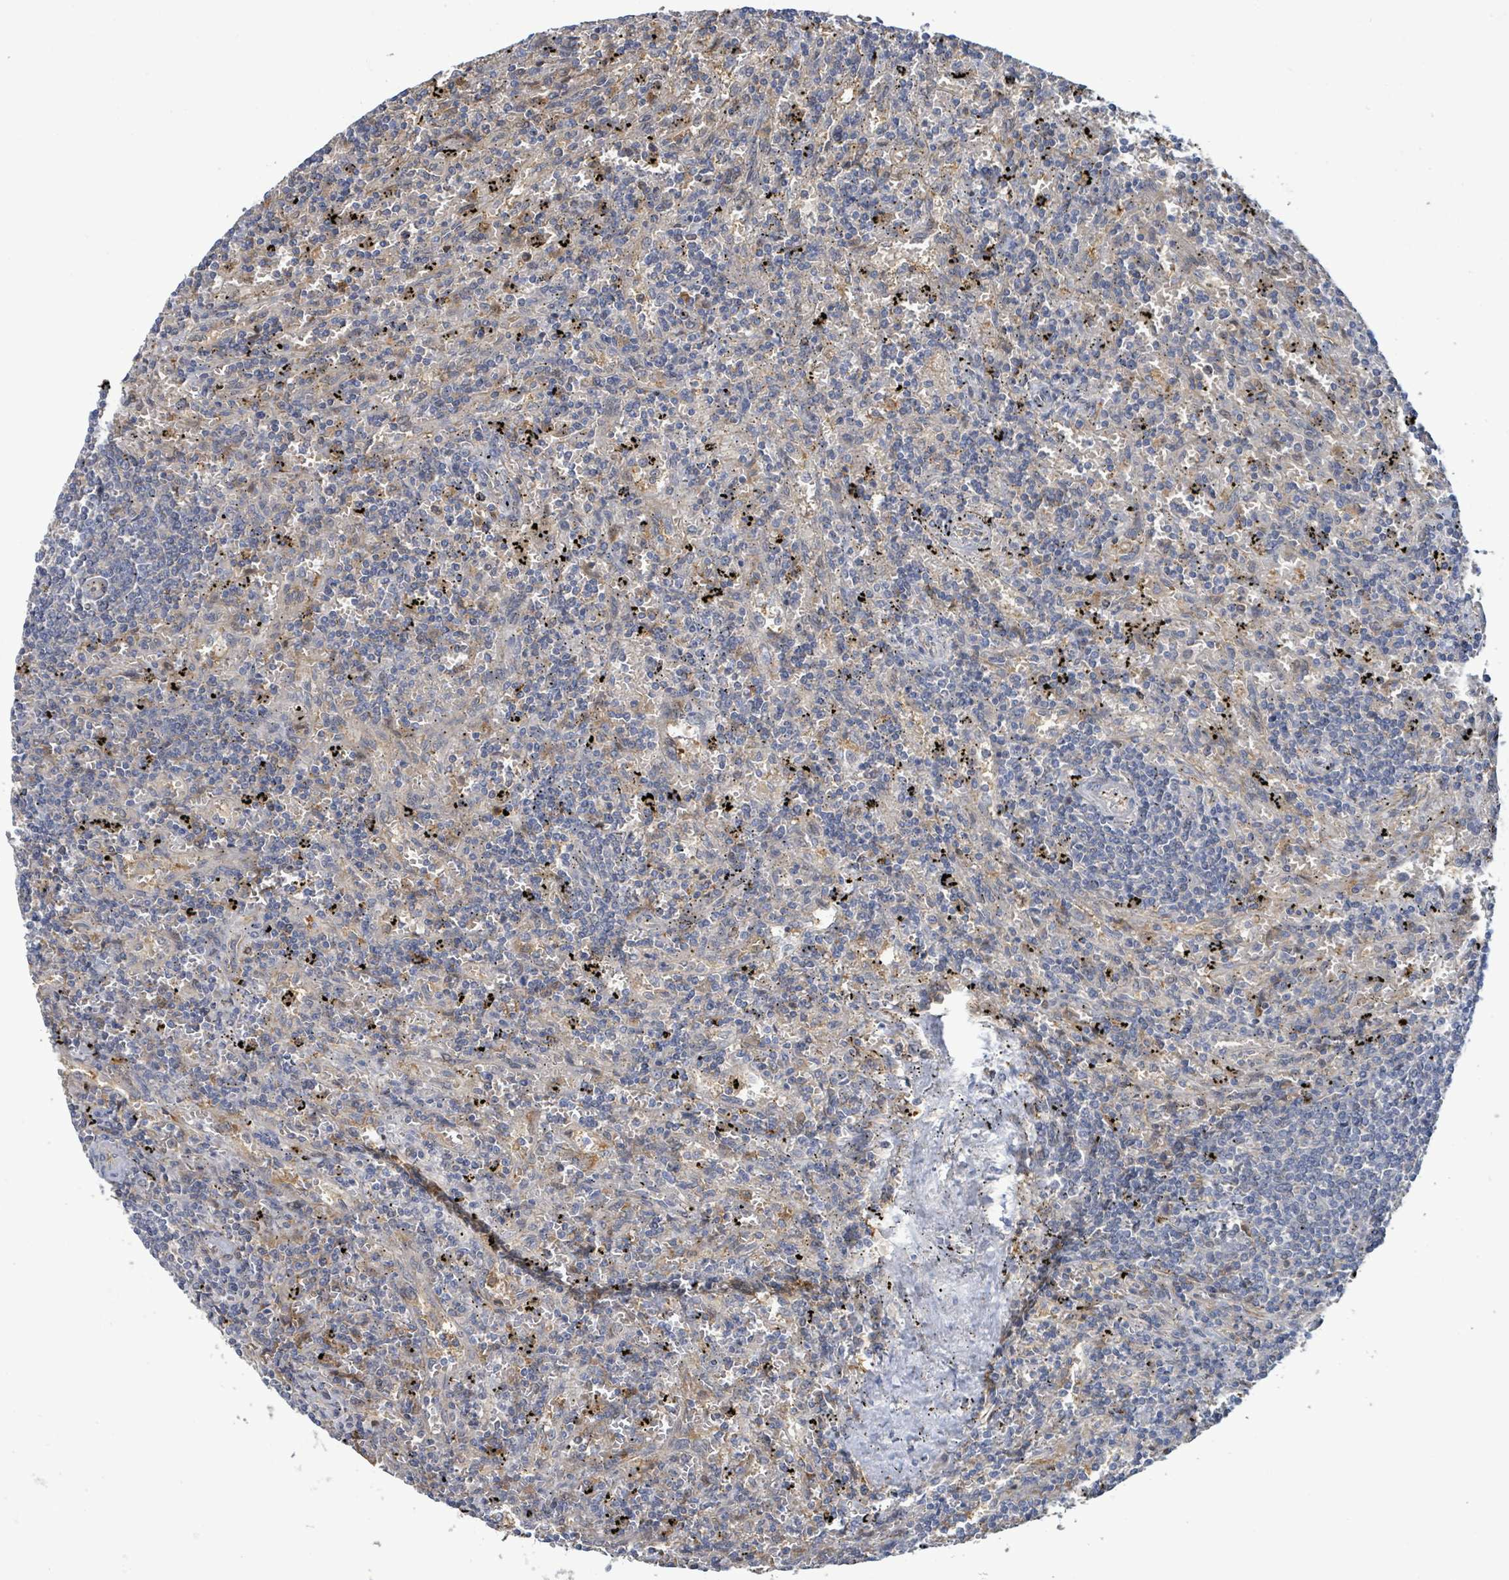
{"staining": {"intensity": "negative", "quantity": "none", "location": "none"}, "tissue": "lymphoma", "cell_type": "Tumor cells", "image_type": "cancer", "snomed": [{"axis": "morphology", "description": "Malignant lymphoma, non-Hodgkin's type, Low grade"}, {"axis": "topography", "description": "Spleen"}], "caption": "The histopathology image demonstrates no significant positivity in tumor cells of lymphoma.", "gene": "PGAM1", "patient": {"sex": "male", "age": 76}}